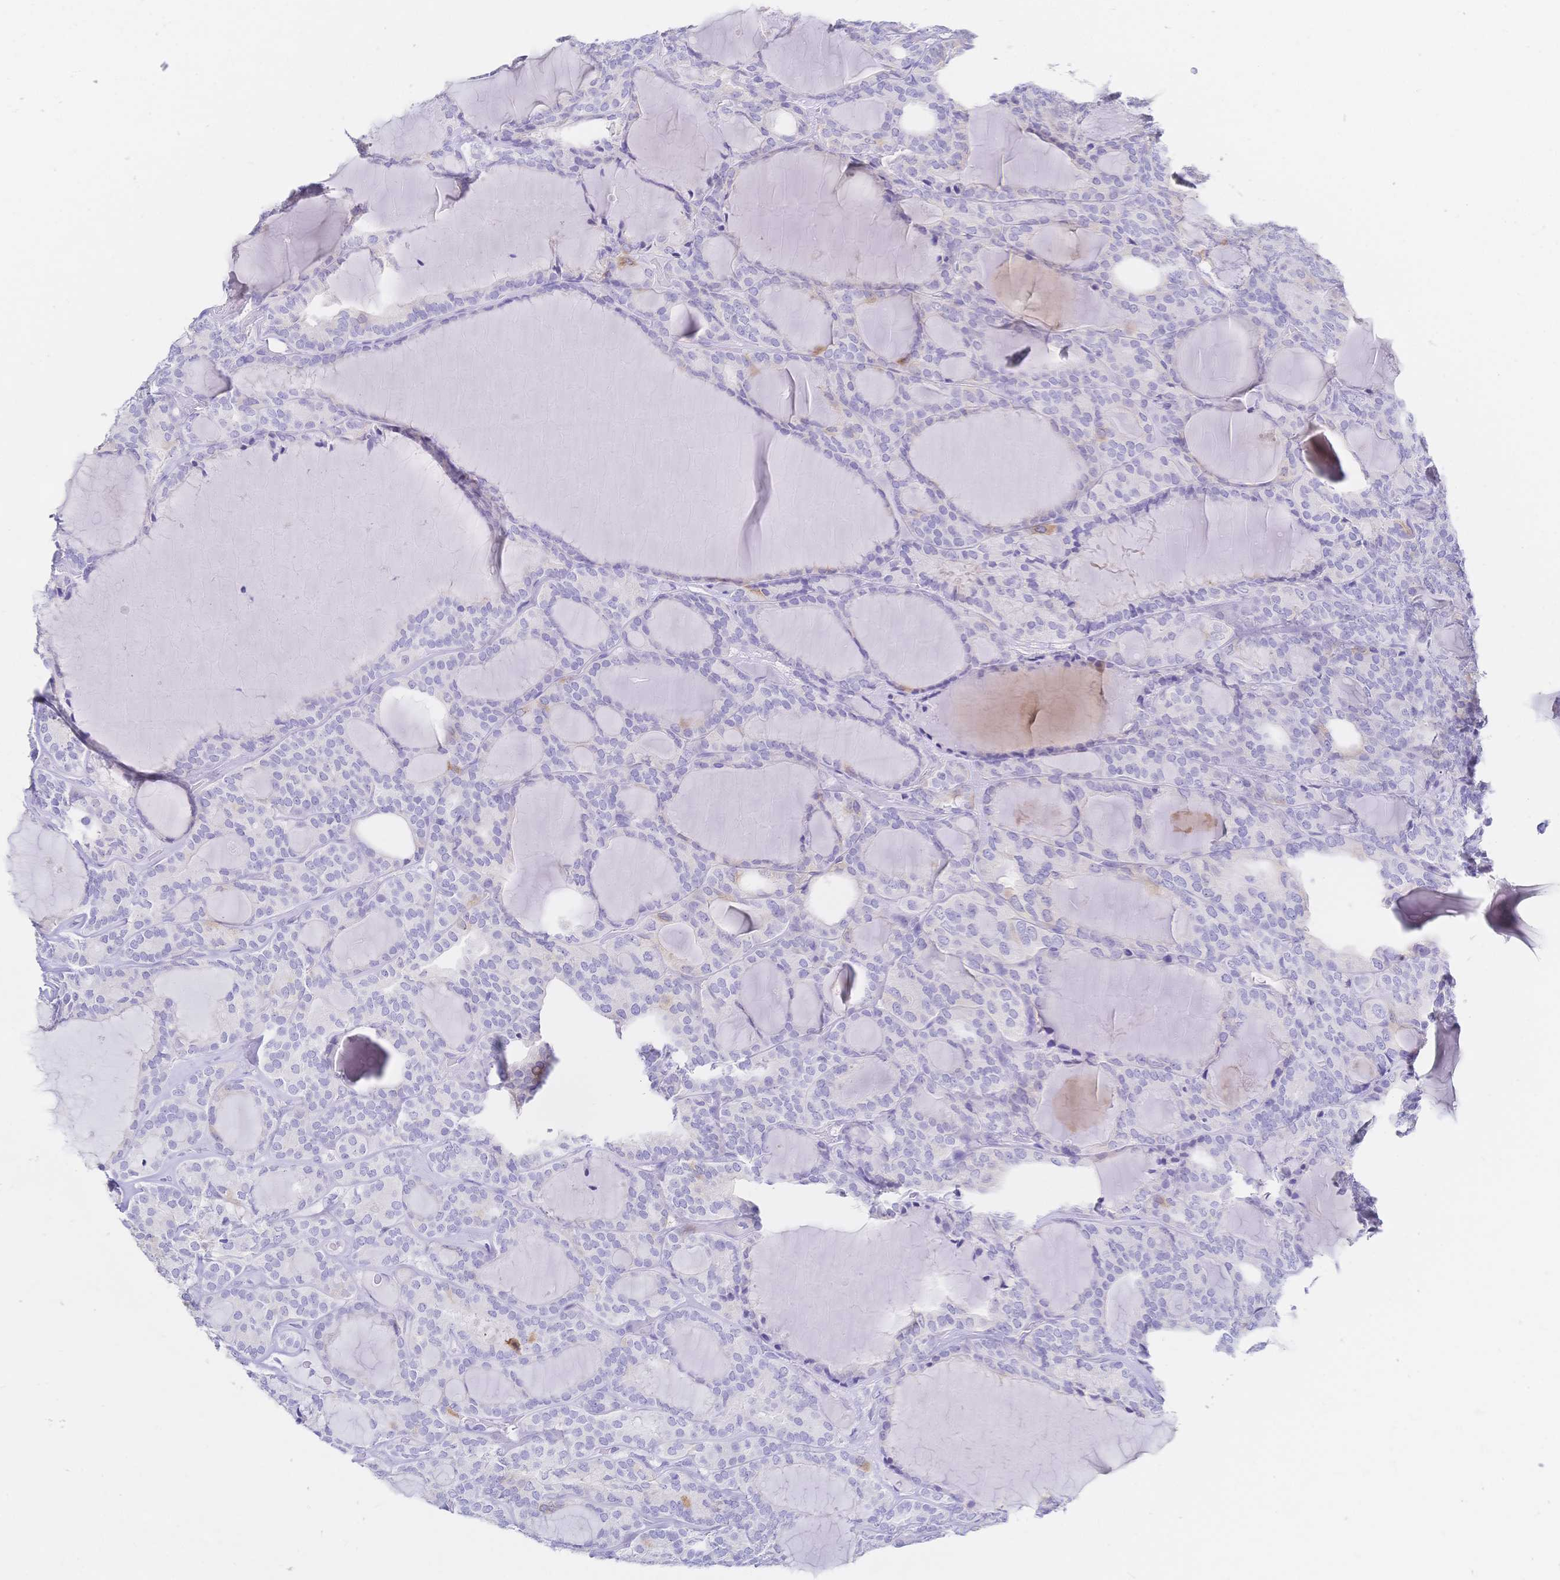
{"staining": {"intensity": "negative", "quantity": "none", "location": "none"}, "tissue": "thyroid cancer", "cell_type": "Tumor cells", "image_type": "cancer", "snomed": [{"axis": "morphology", "description": "Follicular adenoma carcinoma, NOS"}, {"axis": "topography", "description": "Thyroid gland"}], "caption": "Tumor cells are negative for protein expression in human thyroid cancer. (Immunohistochemistry, brightfield microscopy, high magnification).", "gene": "RRM1", "patient": {"sex": "male", "age": 74}}